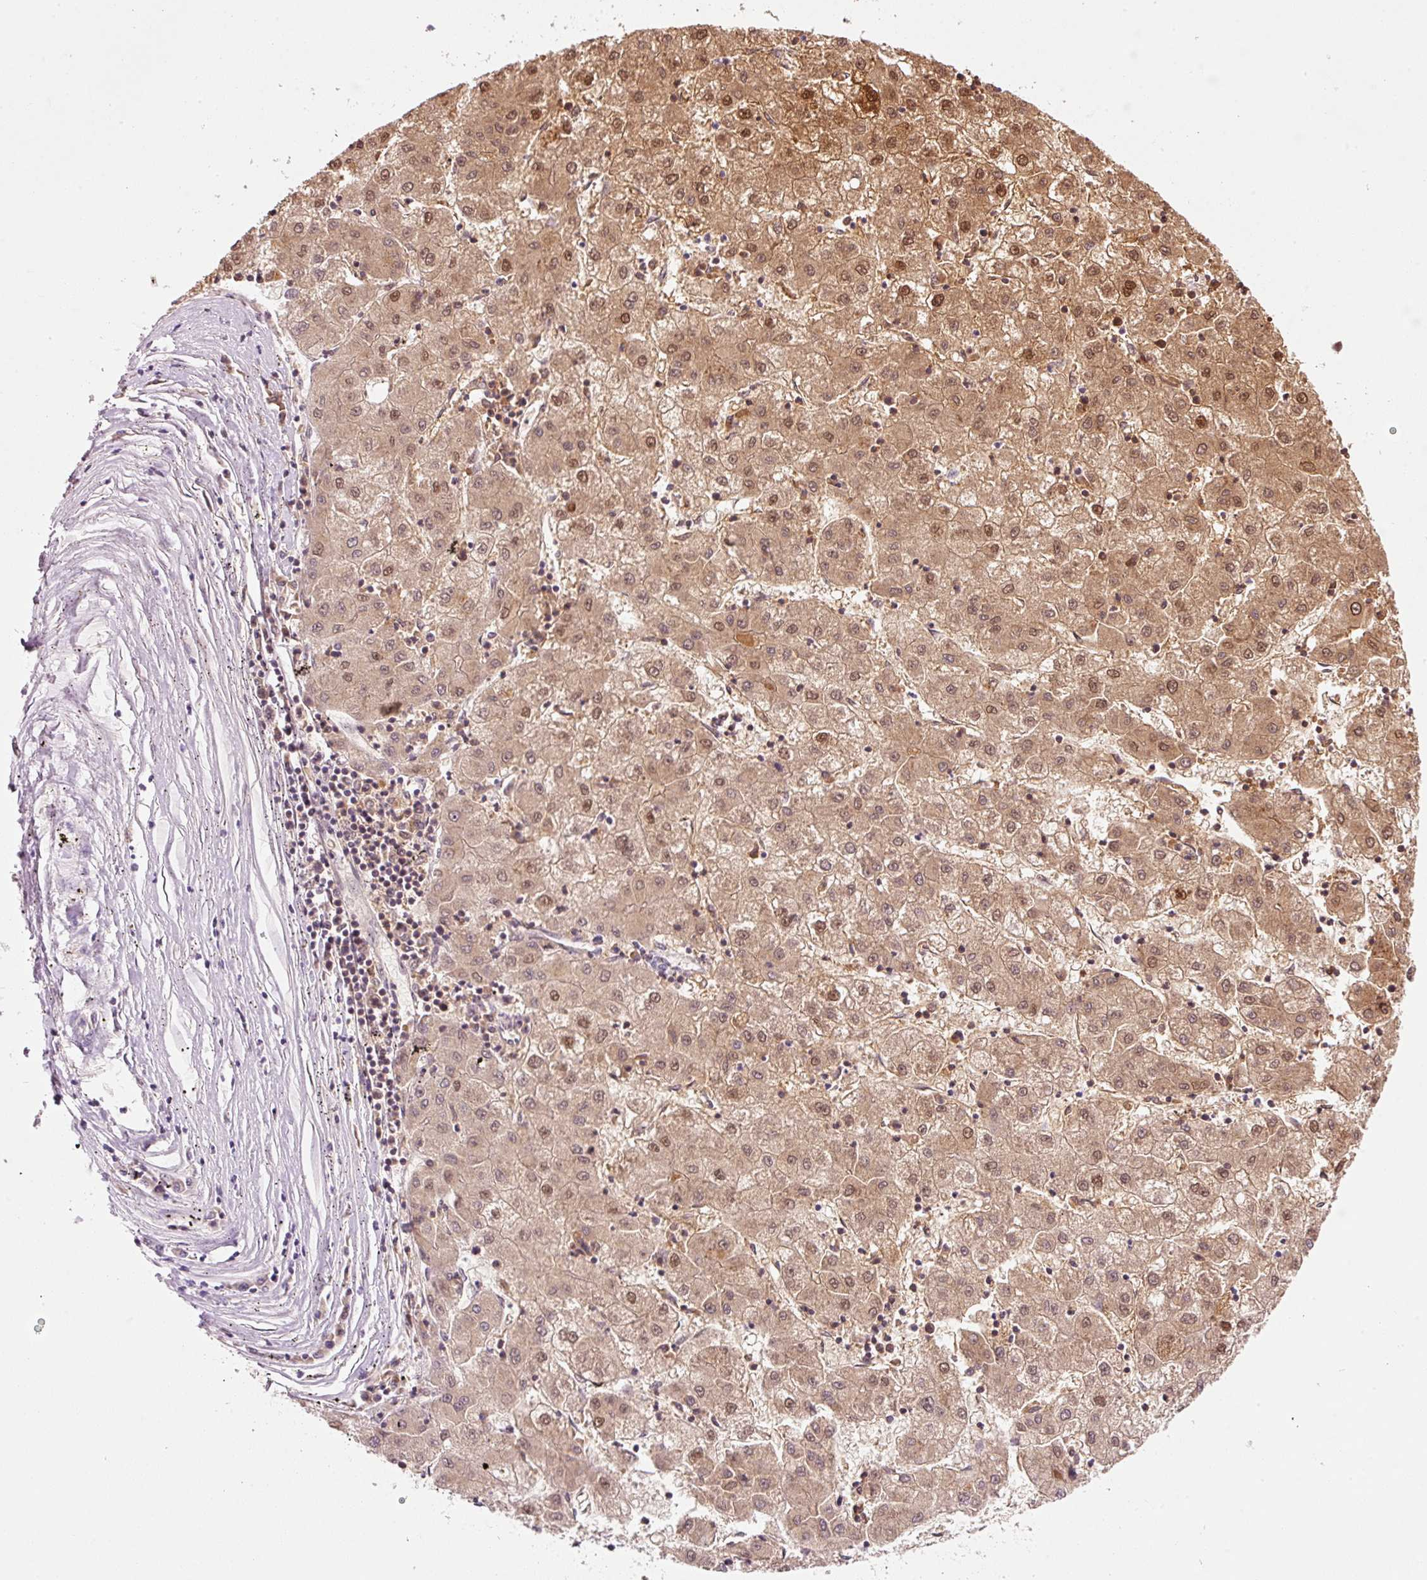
{"staining": {"intensity": "moderate", "quantity": ">75%", "location": "cytoplasmic/membranous,nuclear"}, "tissue": "liver cancer", "cell_type": "Tumor cells", "image_type": "cancer", "snomed": [{"axis": "morphology", "description": "Carcinoma, Hepatocellular, NOS"}, {"axis": "topography", "description": "Liver"}], "caption": "Tumor cells display moderate cytoplasmic/membranous and nuclear expression in about >75% of cells in hepatocellular carcinoma (liver).", "gene": "FAM78B", "patient": {"sex": "male", "age": 72}}